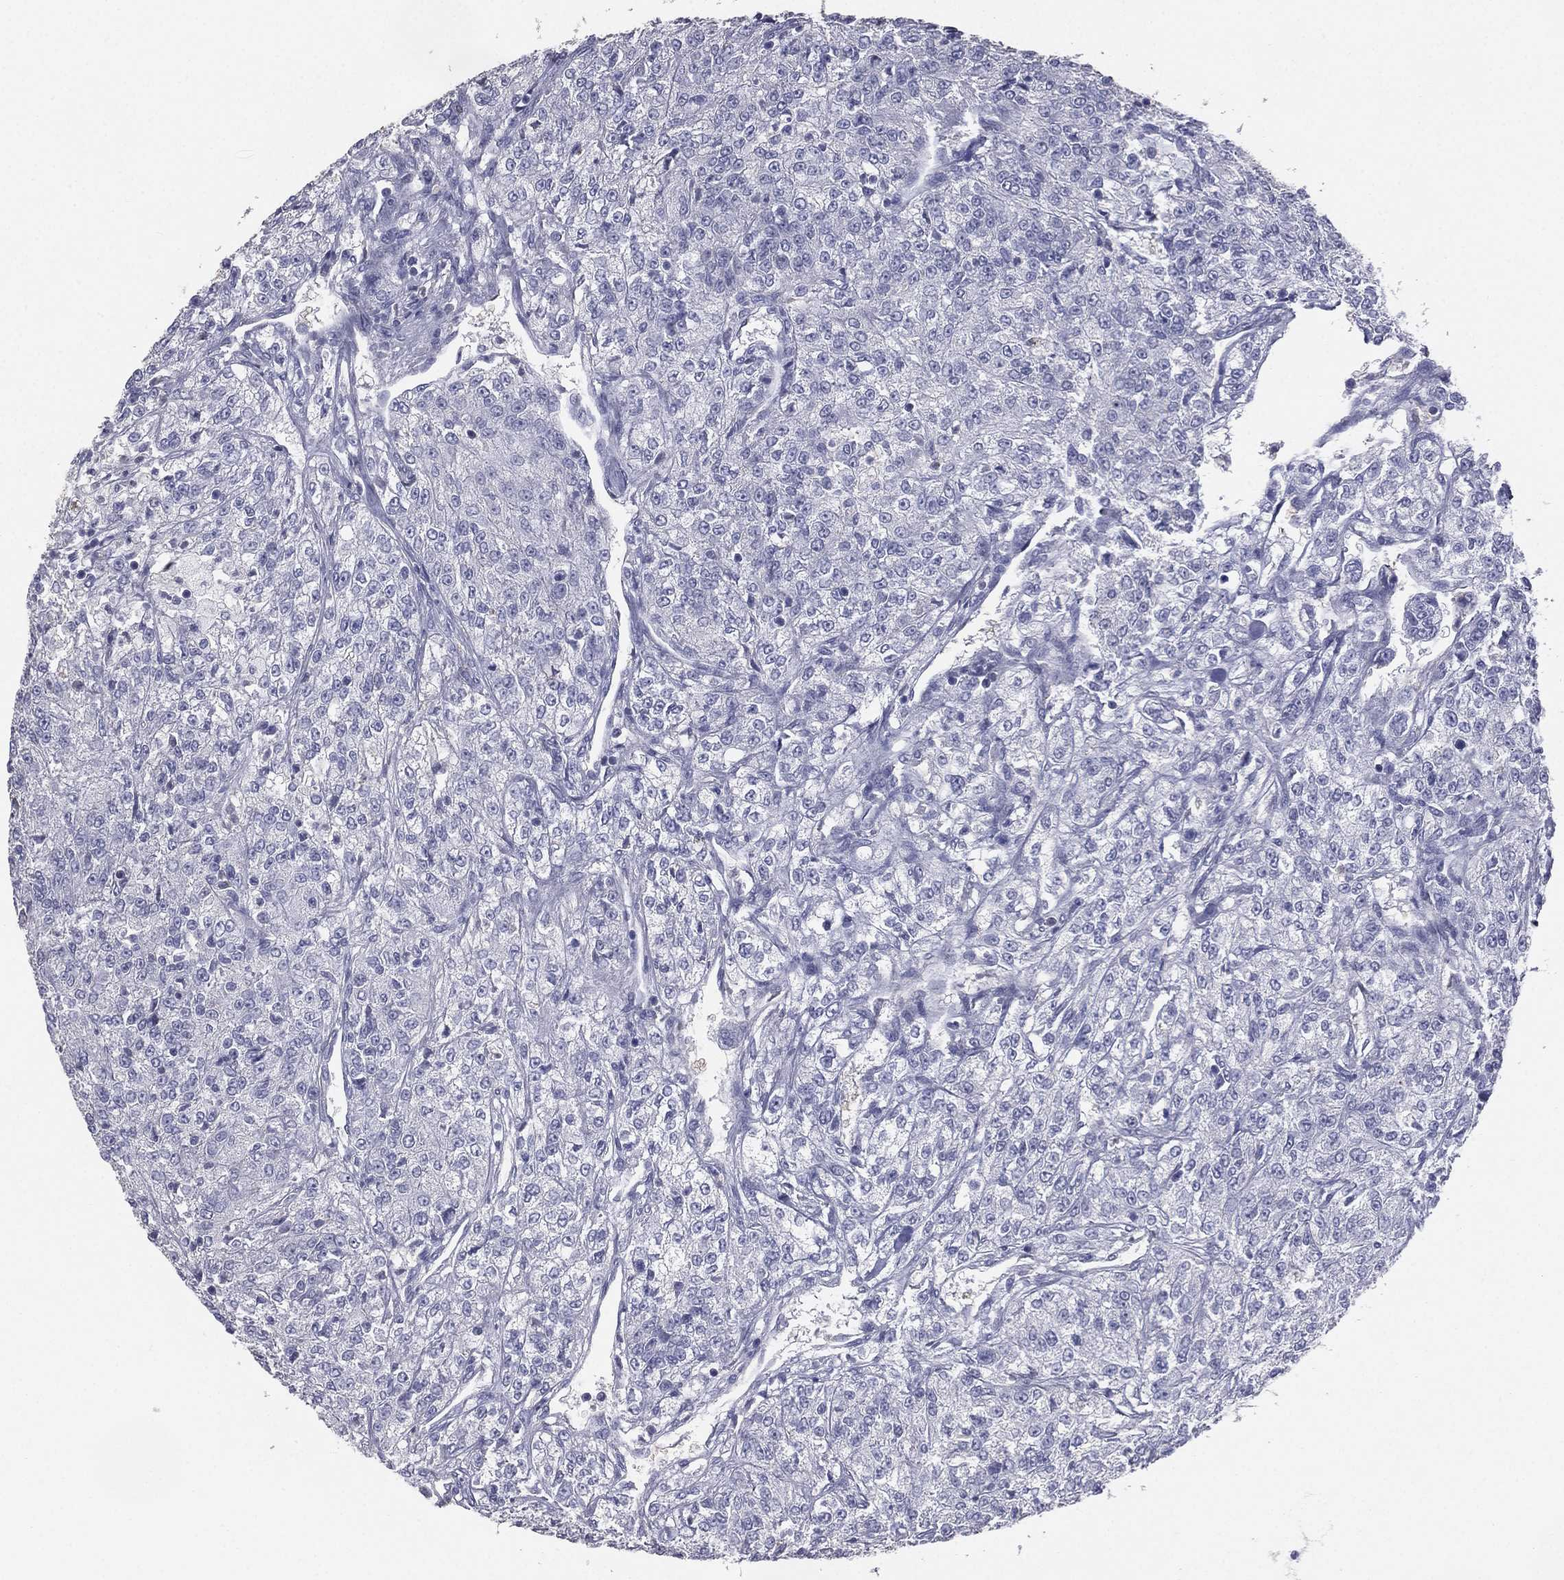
{"staining": {"intensity": "negative", "quantity": "none", "location": "none"}, "tissue": "renal cancer", "cell_type": "Tumor cells", "image_type": "cancer", "snomed": [{"axis": "morphology", "description": "Adenocarcinoma, NOS"}, {"axis": "topography", "description": "Kidney"}], "caption": "High power microscopy photomicrograph of an IHC micrograph of adenocarcinoma (renal), revealing no significant staining in tumor cells. (DAB (3,3'-diaminobenzidine) IHC, high magnification).", "gene": "ESX1", "patient": {"sex": "female", "age": 63}}